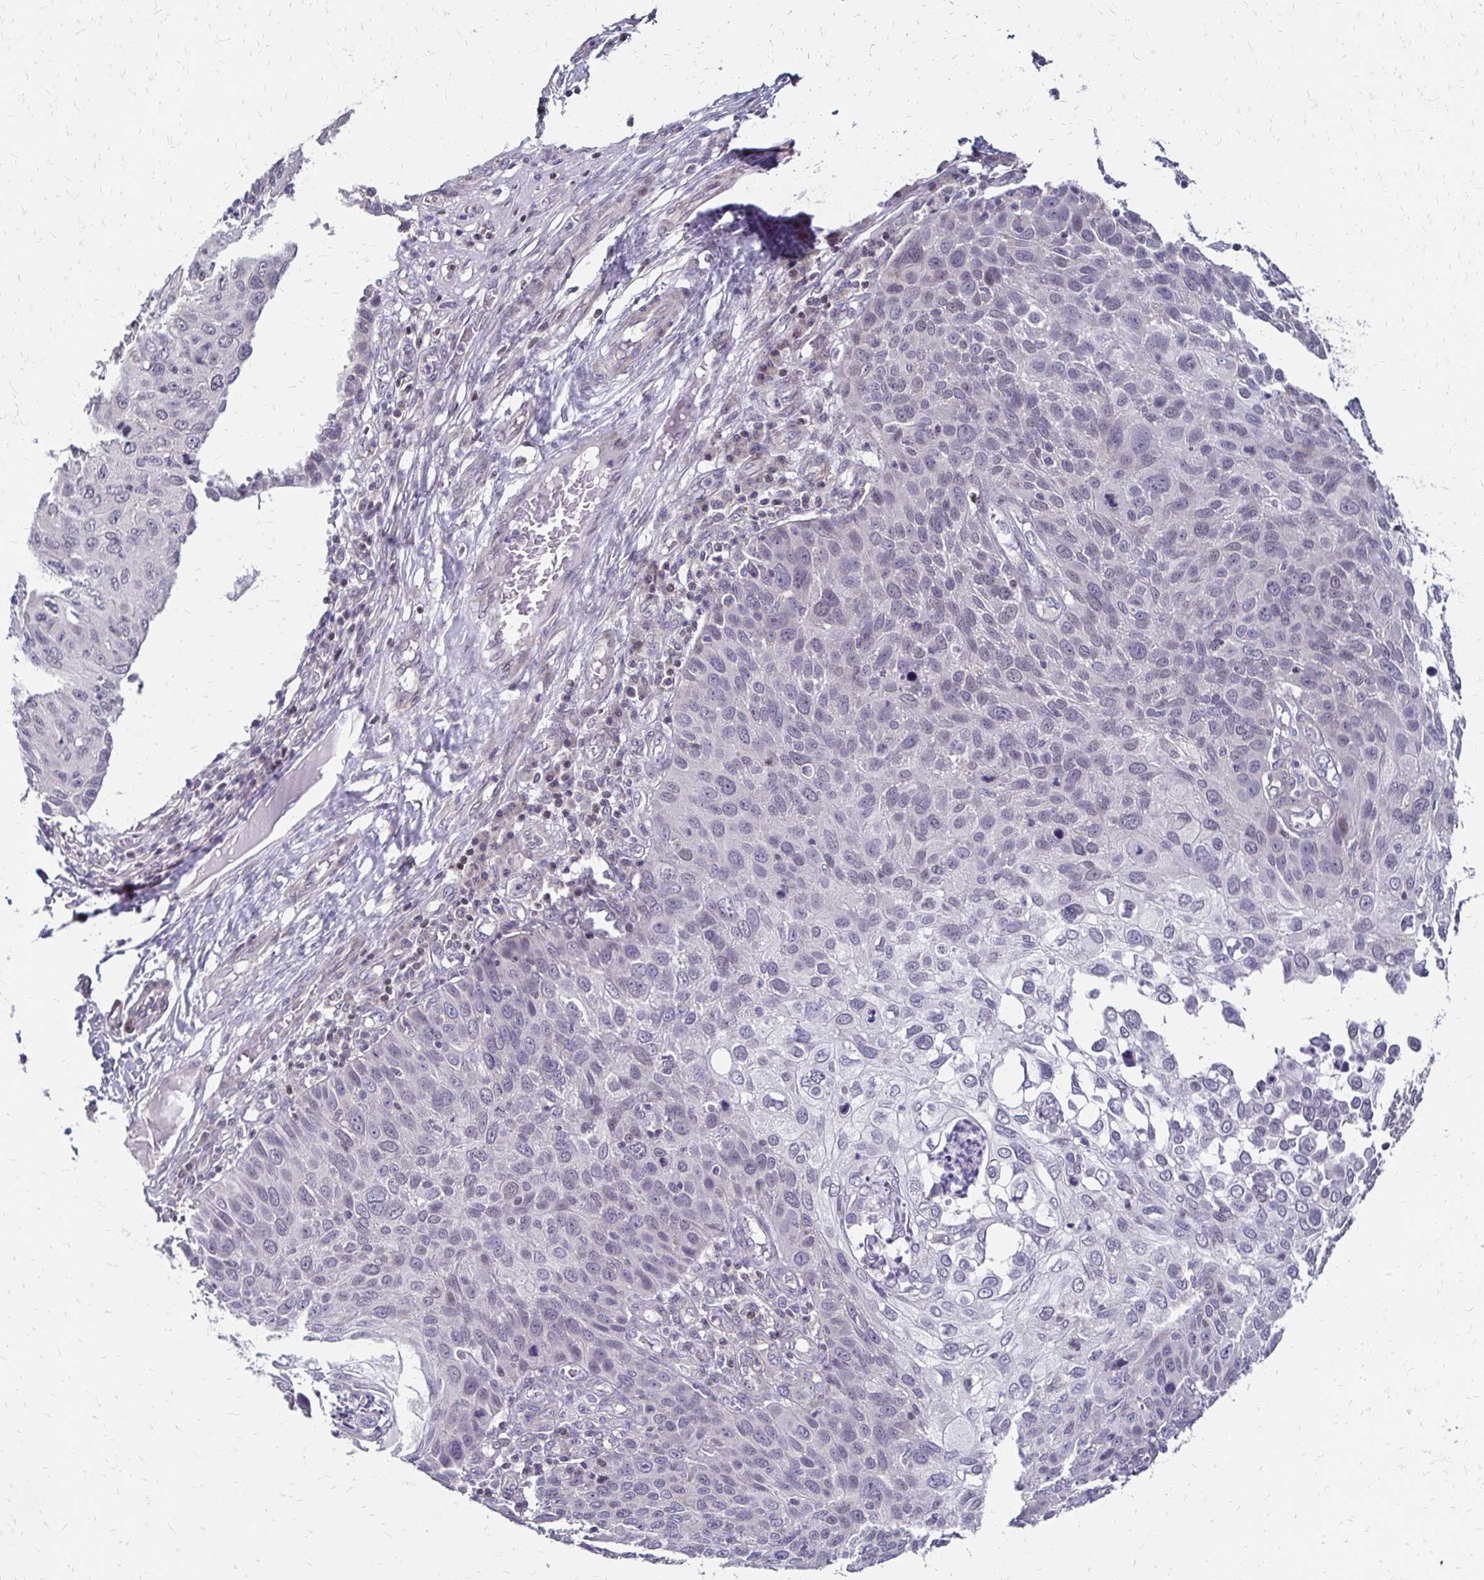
{"staining": {"intensity": "negative", "quantity": "none", "location": "none"}, "tissue": "skin cancer", "cell_type": "Tumor cells", "image_type": "cancer", "snomed": [{"axis": "morphology", "description": "Squamous cell carcinoma, NOS"}, {"axis": "topography", "description": "Skin"}], "caption": "Immunohistochemical staining of human squamous cell carcinoma (skin) shows no significant positivity in tumor cells. (Brightfield microscopy of DAB immunohistochemistry at high magnification).", "gene": "CBX7", "patient": {"sex": "male", "age": 87}}